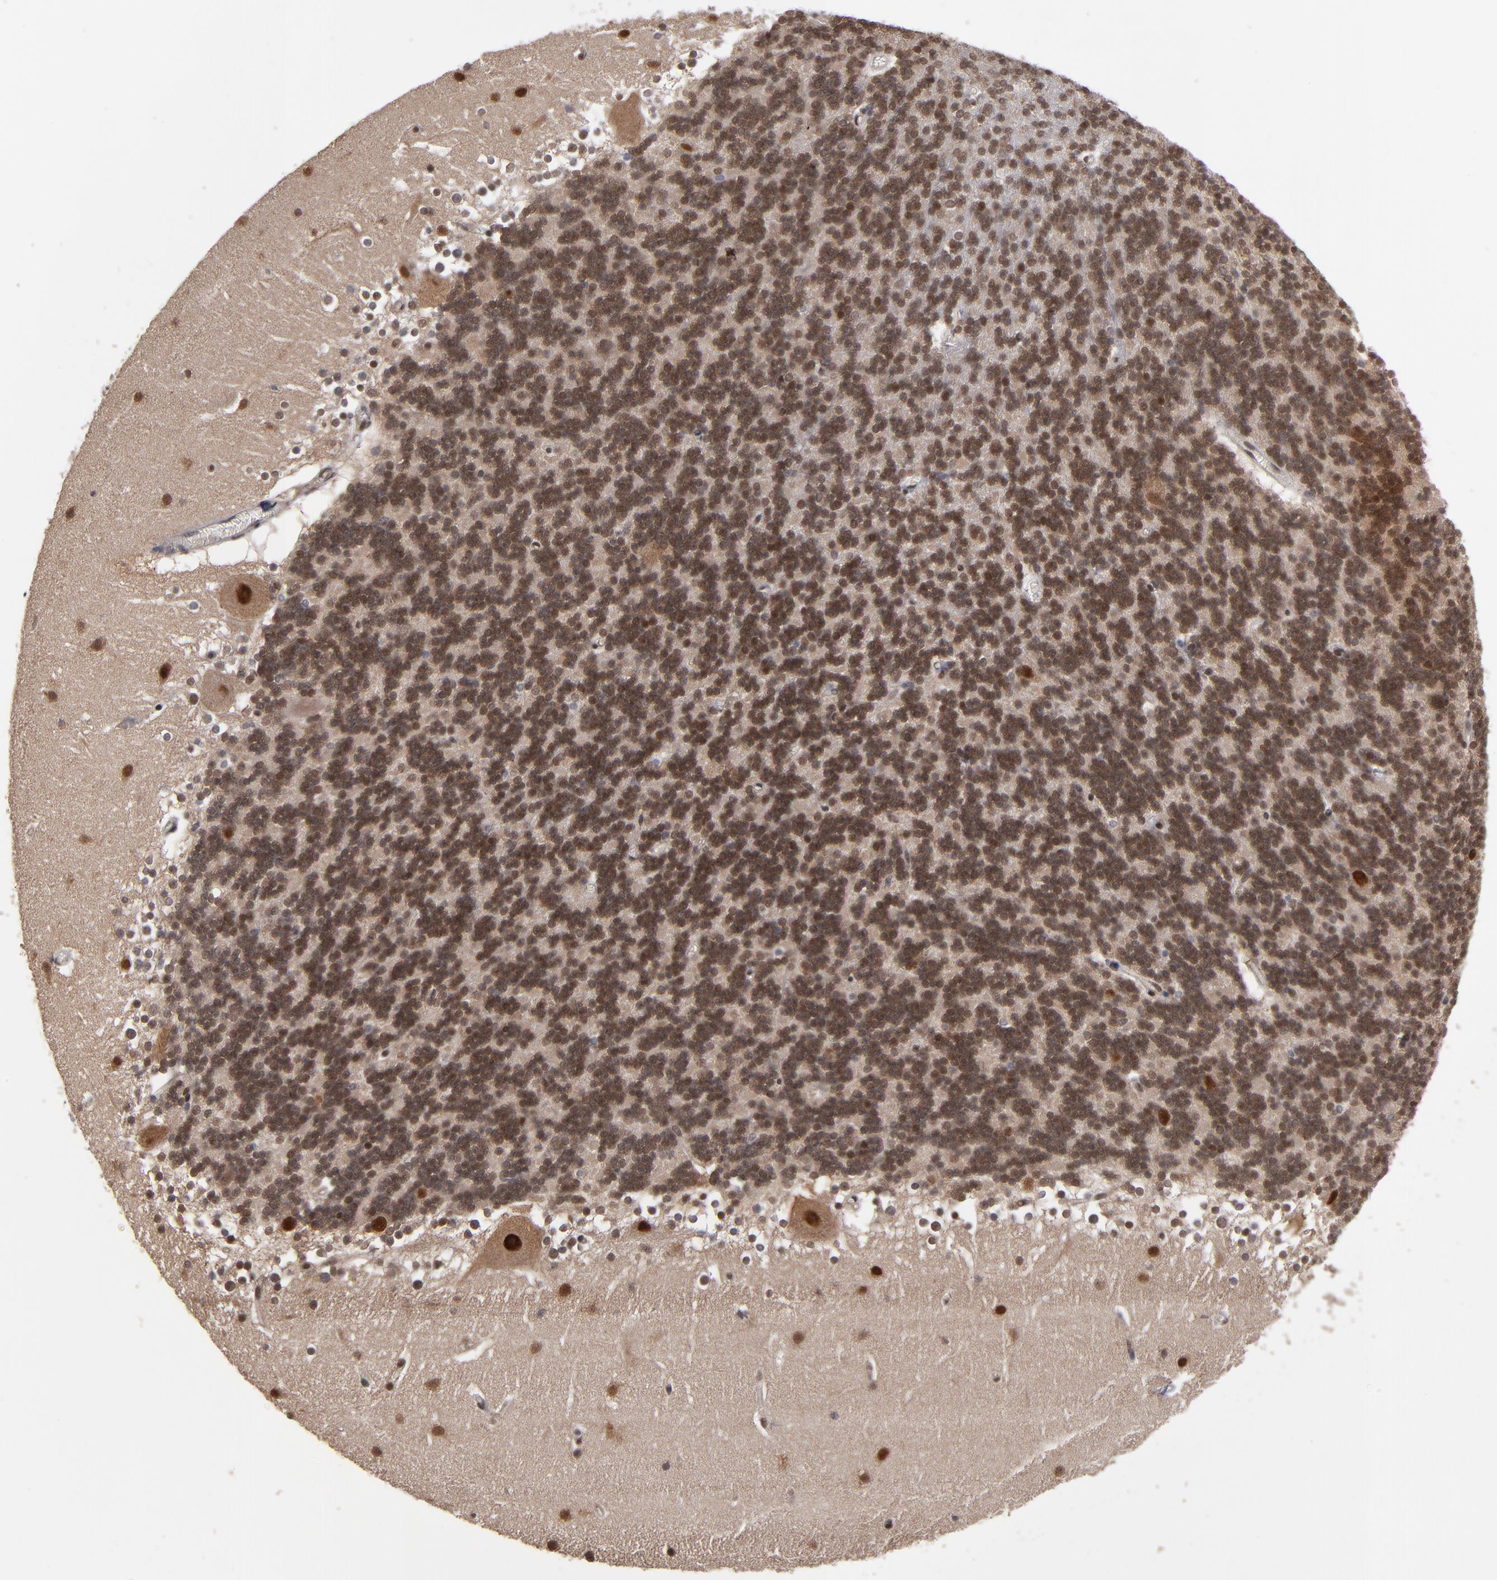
{"staining": {"intensity": "moderate", "quantity": ">75%", "location": "nuclear"}, "tissue": "cerebellum", "cell_type": "Cells in granular layer", "image_type": "normal", "snomed": [{"axis": "morphology", "description": "Normal tissue, NOS"}, {"axis": "topography", "description": "Cerebellum"}], "caption": "Cells in granular layer show medium levels of moderate nuclear staining in approximately >75% of cells in unremarkable cerebellum. (brown staining indicates protein expression, while blue staining denotes nuclei).", "gene": "HUWE1", "patient": {"sex": "female", "age": 19}}